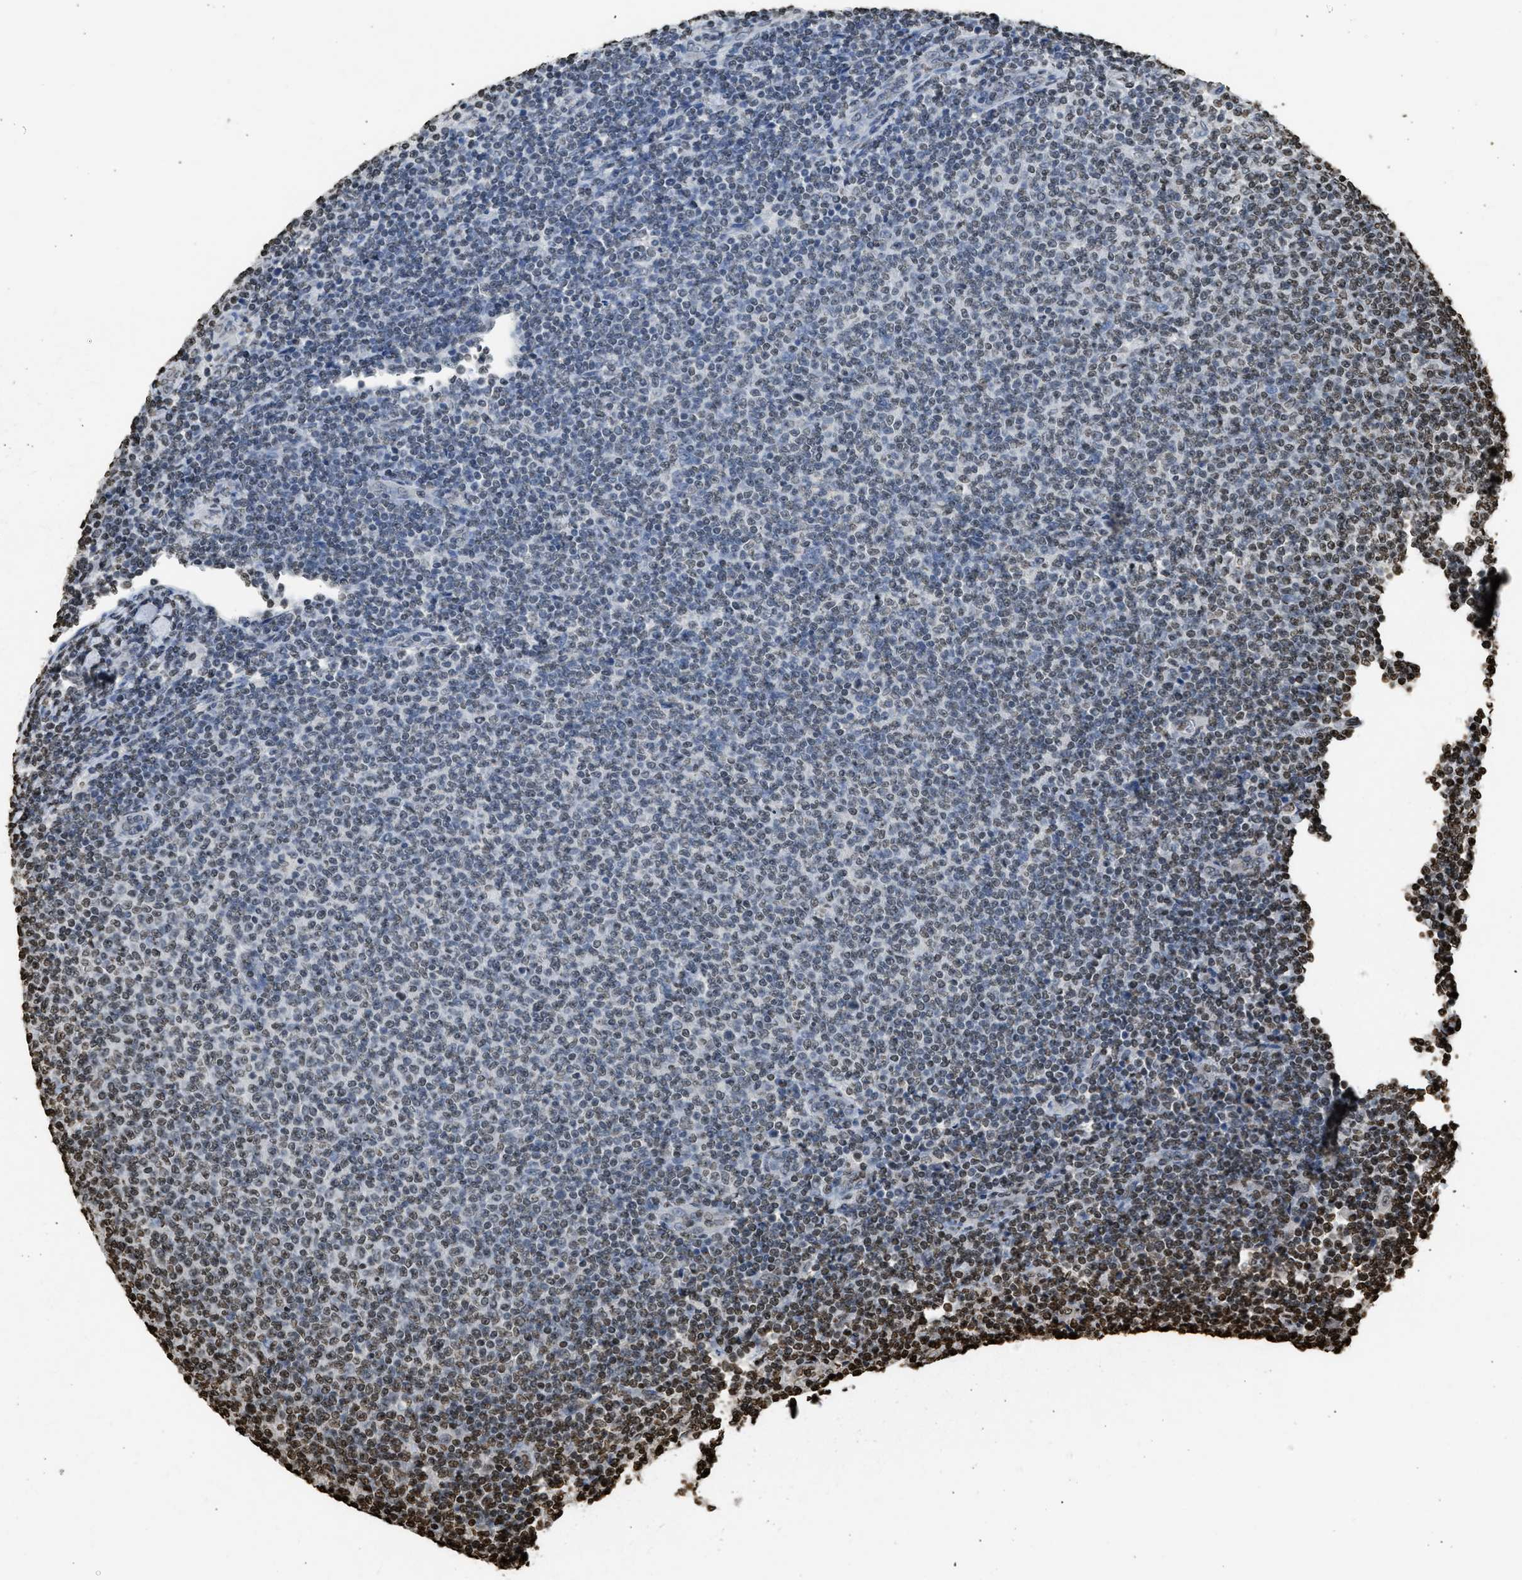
{"staining": {"intensity": "weak", "quantity": "25%-75%", "location": "nuclear"}, "tissue": "lymphoma", "cell_type": "Tumor cells", "image_type": "cancer", "snomed": [{"axis": "morphology", "description": "Malignant lymphoma, non-Hodgkin's type, Low grade"}, {"axis": "topography", "description": "Lymph node"}], "caption": "Brown immunohistochemical staining in human low-grade malignant lymphoma, non-Hodgkin's type reveals weak nuclear staining in approximately 25%-75% of tumor cells.", "gene": "RRAGC", "patient": {"sex": "male", "age": 66}}